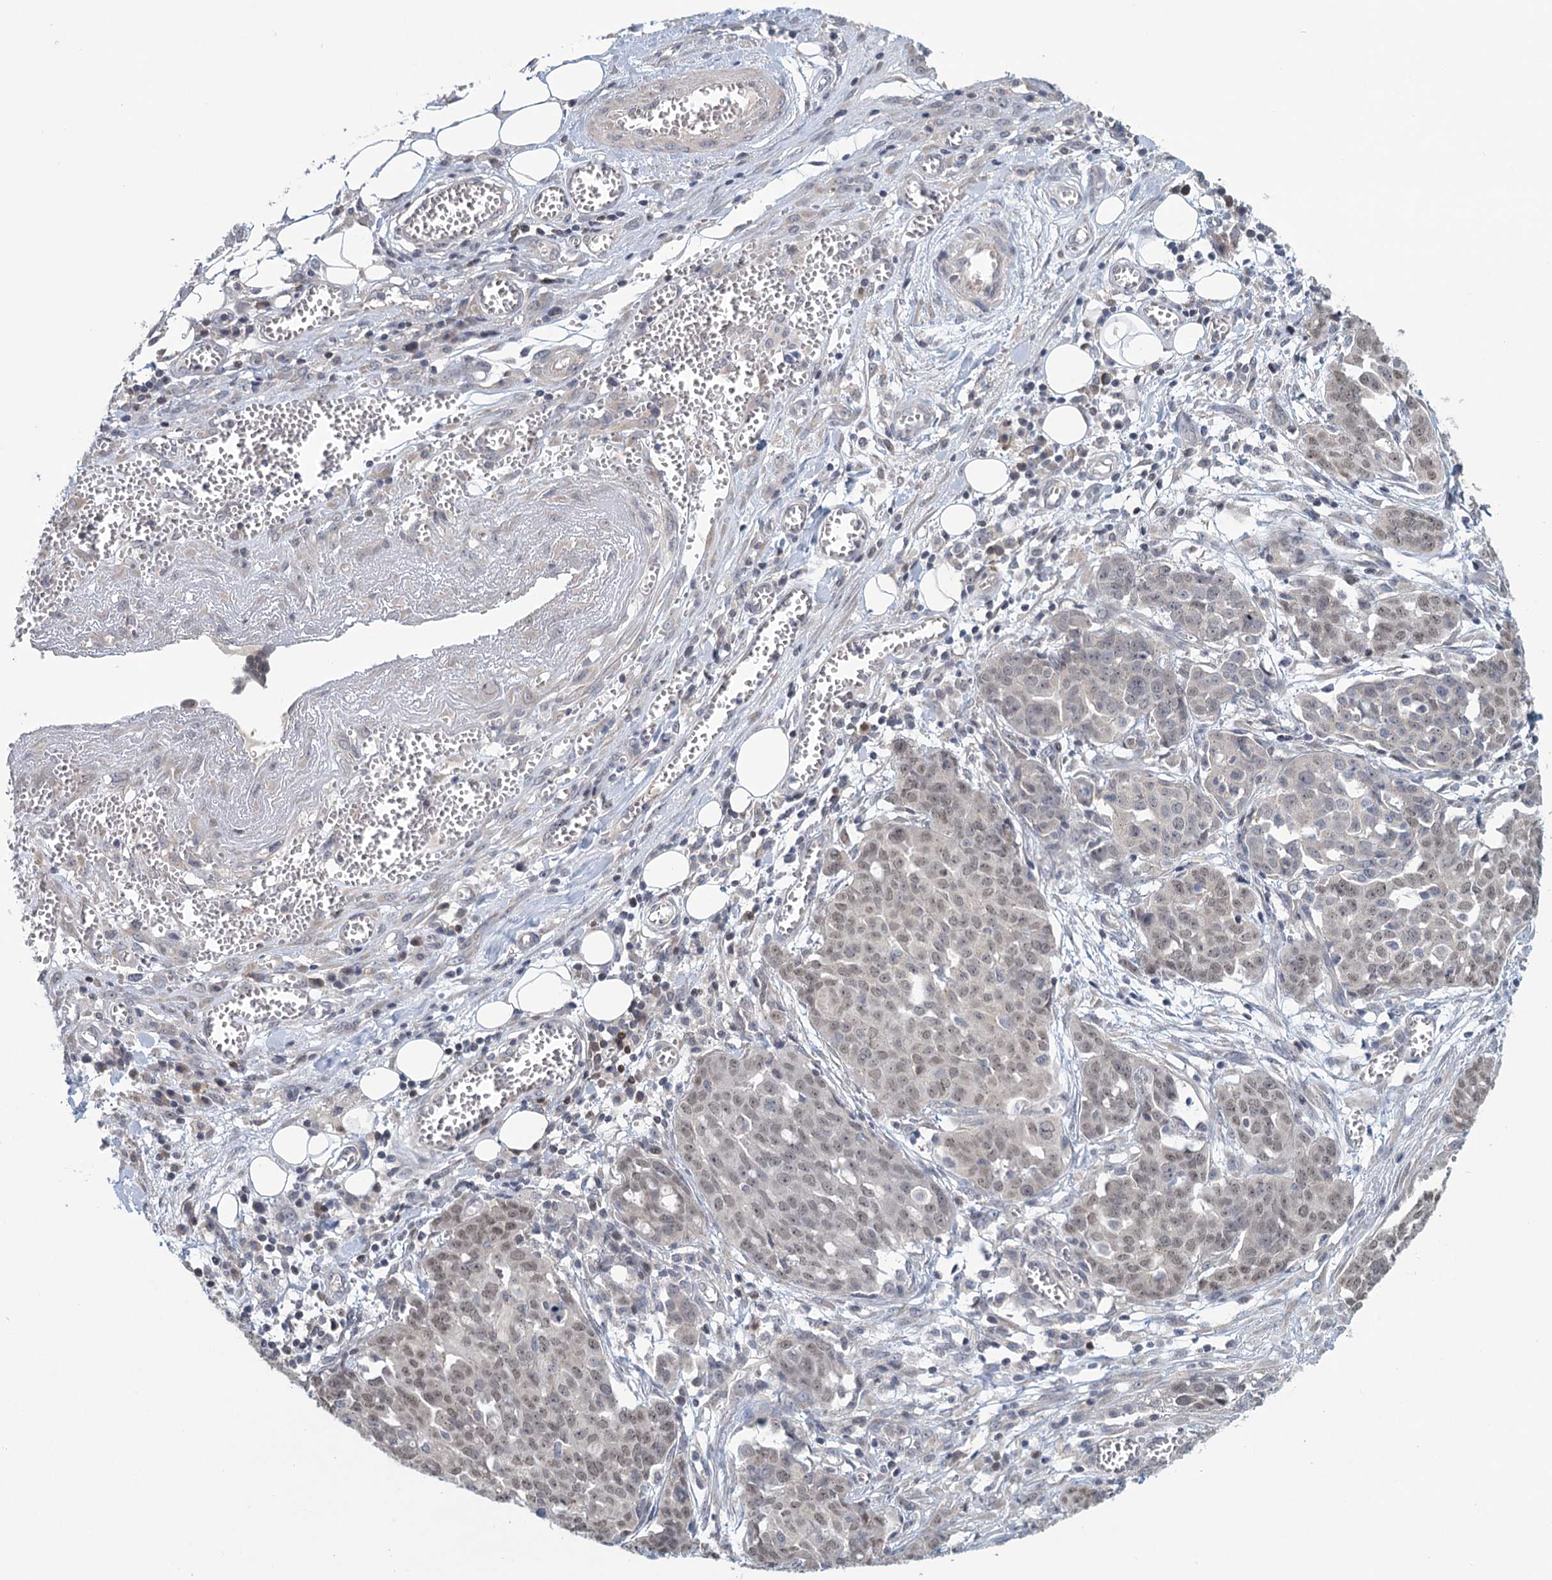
{"staining": {"intensity": "negative", "quantity": "none", "location": "none"}, "tissue": "ovarian cancer", "cell_type": "Tumor cells", "image_type": "cancer", "snomed": [{"axis": "morphology", "description": "Cystadenocarcinoma, serous, NOS"}, {"axis": "topography", "description": "Soft tissue"}, {"axis": "topography", "description": "Ovary"}], "caption": "There is no significant staining in tumor cells of ovarian cancer.", "gene": "STAP1", "patient": {"sex": "female", "age": 57}}